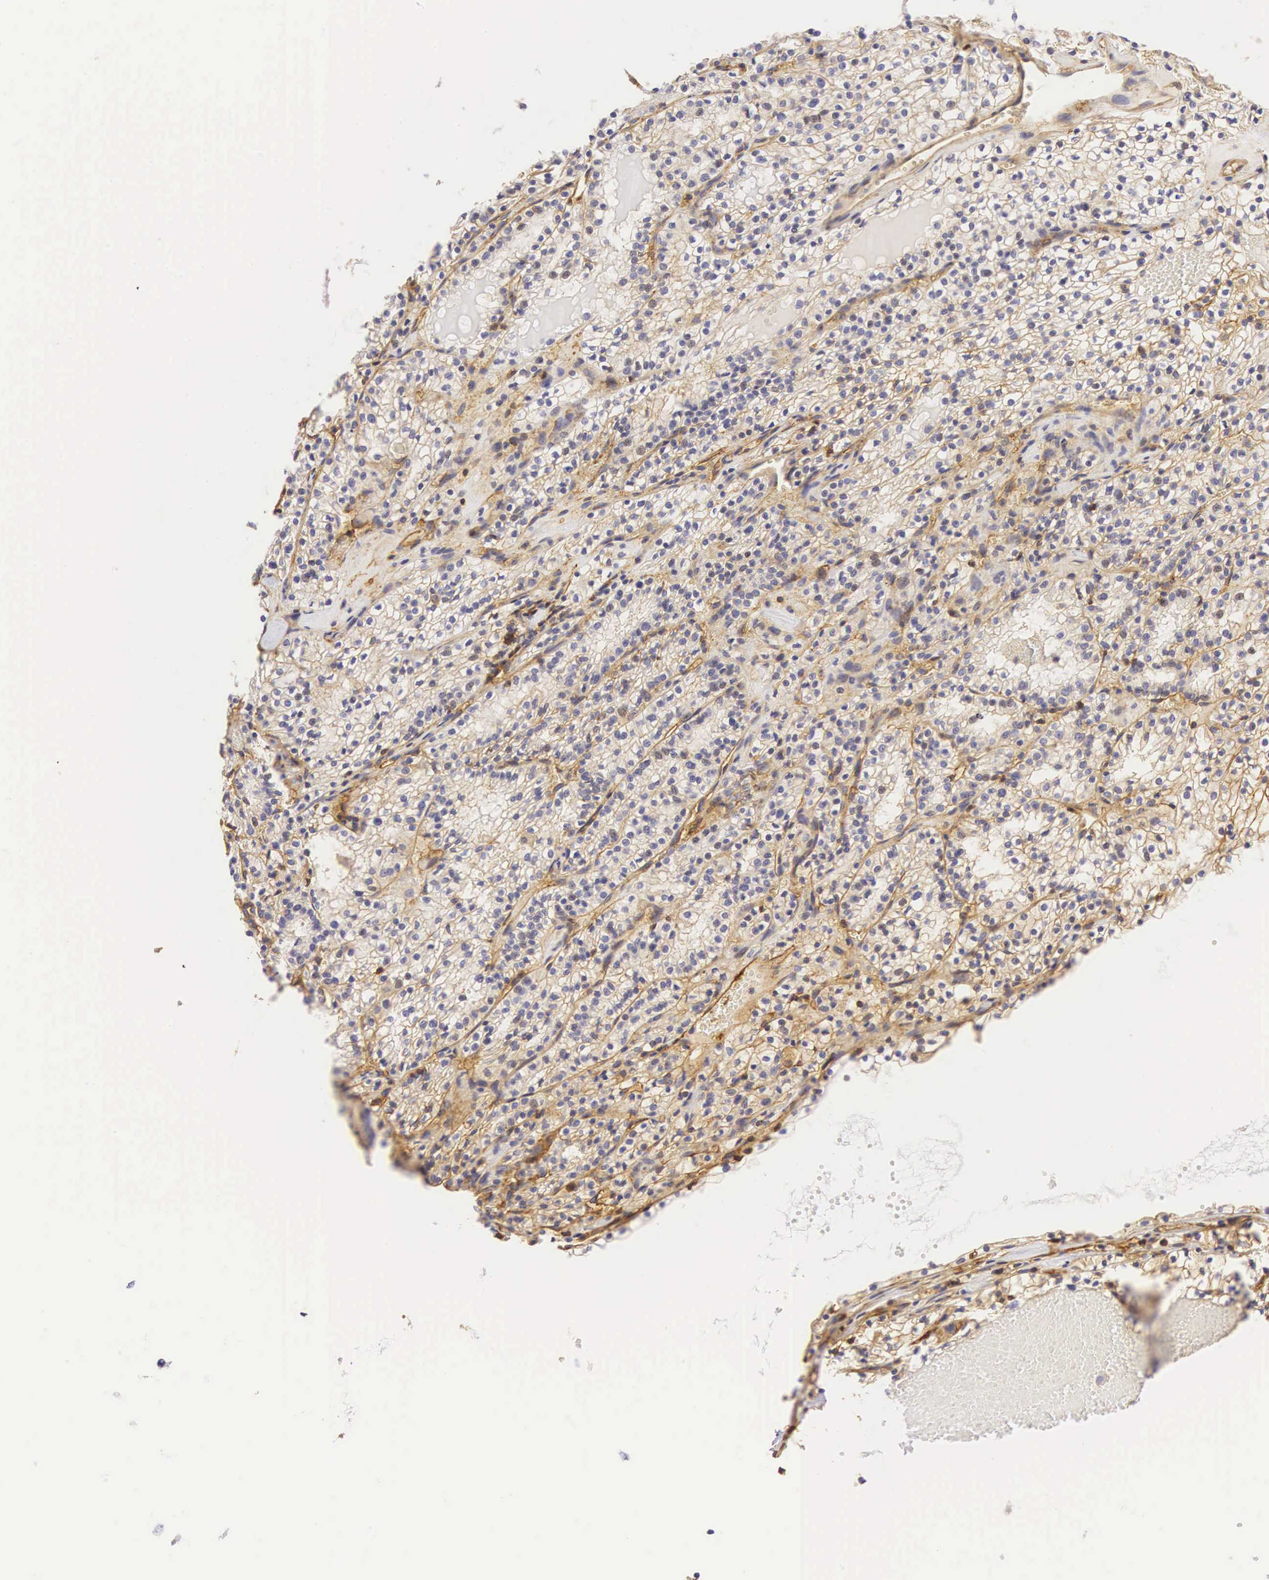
{"staining": {"intensity": "weak", "quantity": "<25%", "location": "cytoplasmic/membranous"}, "tissue": "renal cancer", "cell_type": "Tumor cells", "image_type": "cancer", "snomed": [{"axis": "morphology", "description": "Adenocarcinoma, NOS"}, {"axis": "topography", "description": "Kidney"}], "caption": "High magnification brightfield microscopy of renal cancer (adenocarcinoma) stained with DAB (brown) and counterstained with hematoxylin (blue): tumor cells show no significant expression.", "gene": "CD99", "patient": {"sex": "male", "age": 61}}